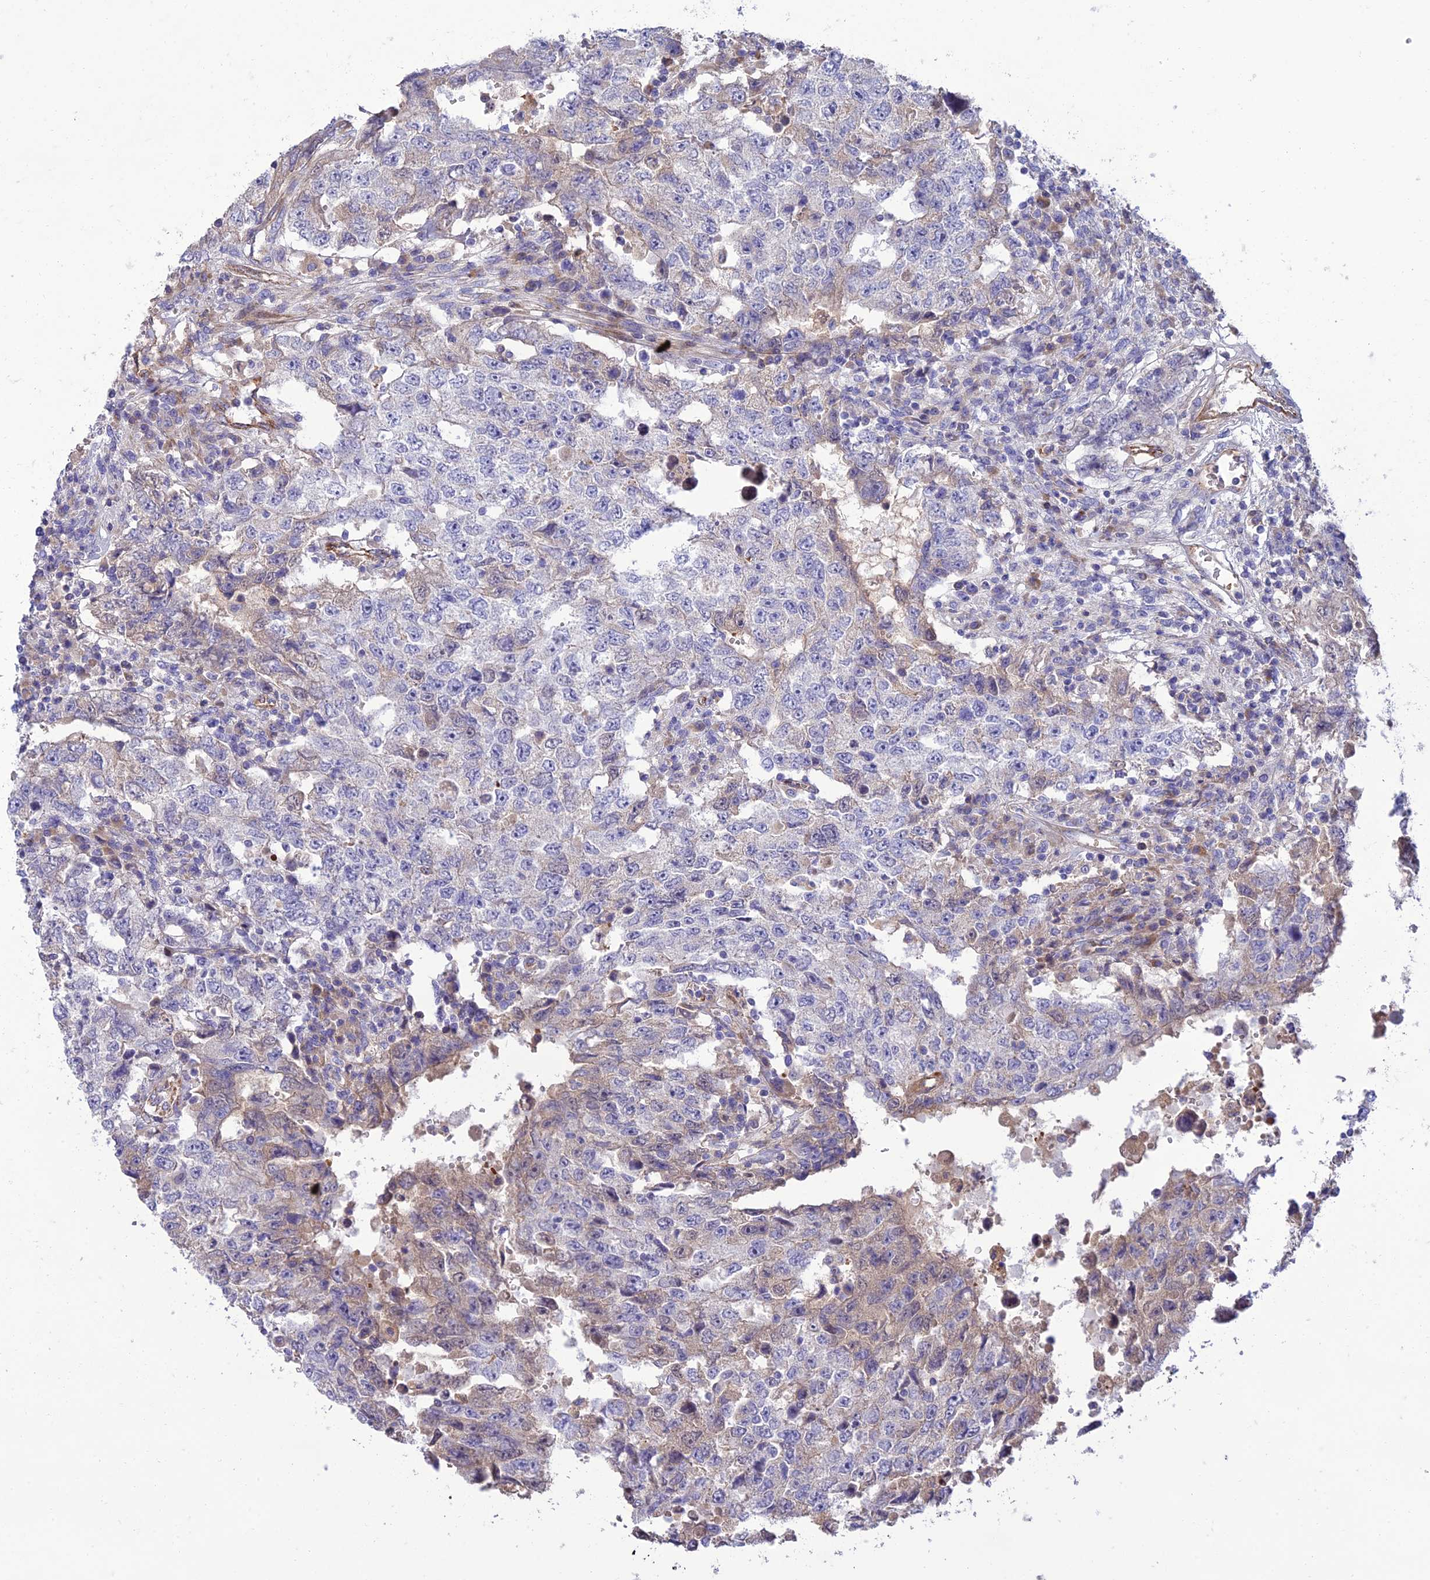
{"staining": {"intensity": "negative", "quantity": "none", "location": "none"}, "tissue": "testis cancer", "cell_type": "Tumor cells", "image_type": "cancer", "snomed": [{"axis": "morphology", "description": "Carcinoma, Embryonal, NOS"}, {"axis": "topography", "description": "Testis"}], "caption": "Tumor cells are negative for protein expression in human testis cancer.", "gene": "SEL1L3", "patient": {"sex": "male", "age": 26}}